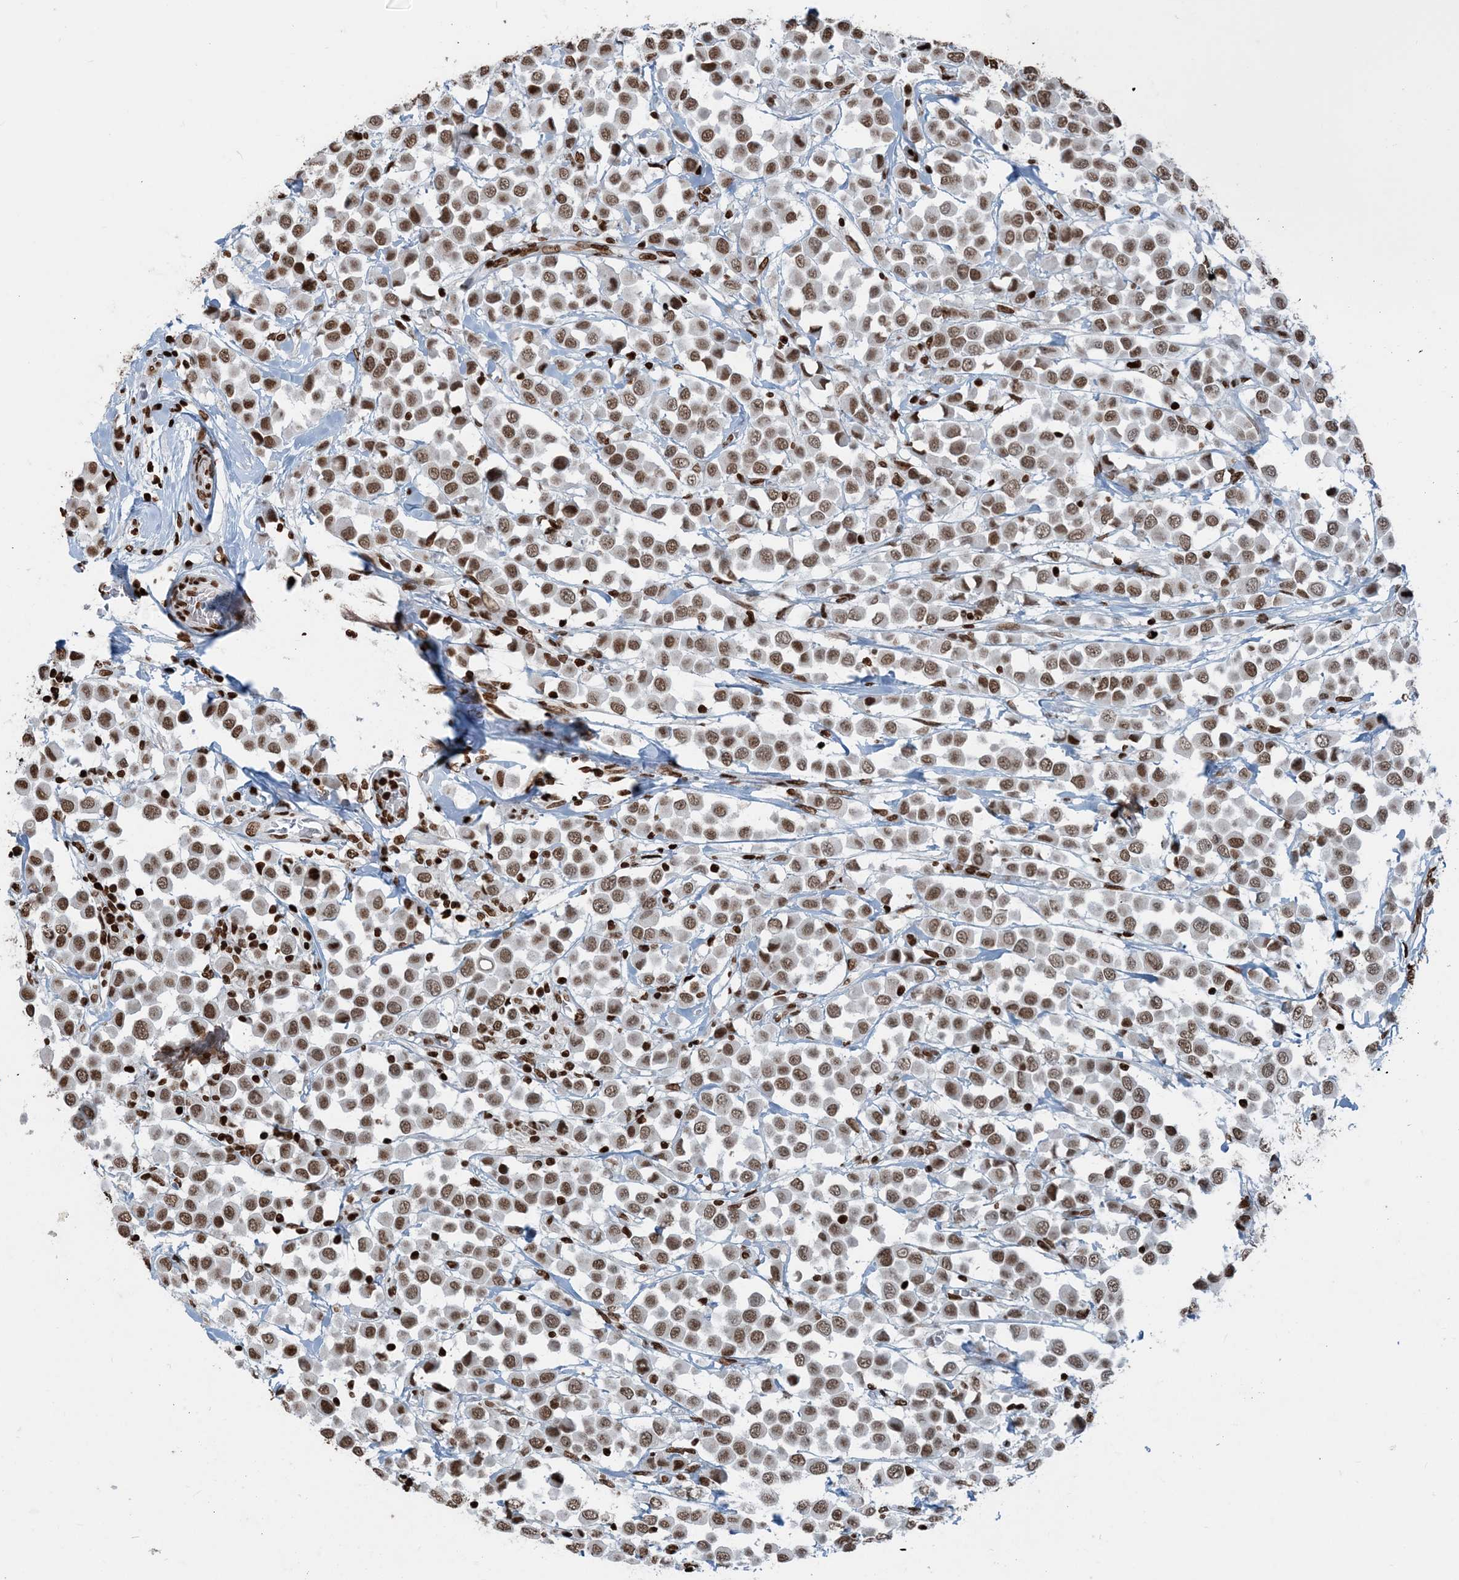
{"staining": {"intensity": "moderate", "quantity": ">75%", "location": "nuclear"}, "tissue": "breast cancer", "cell_type": "Tumor cells", "image_type": "cancer", "snomed": [{"axis": "morphology", "description": "Duct carcinoma"}, {"axis": "topography", "description": "Breast"}], "caption": "Protein expression analysis of invasive ductal carcinoma (breast) reveals moderate nuclear staining in about >75% of tumor cells.", "gene": "H3-3B", "patient": {"sex": "female", "age": 61}}